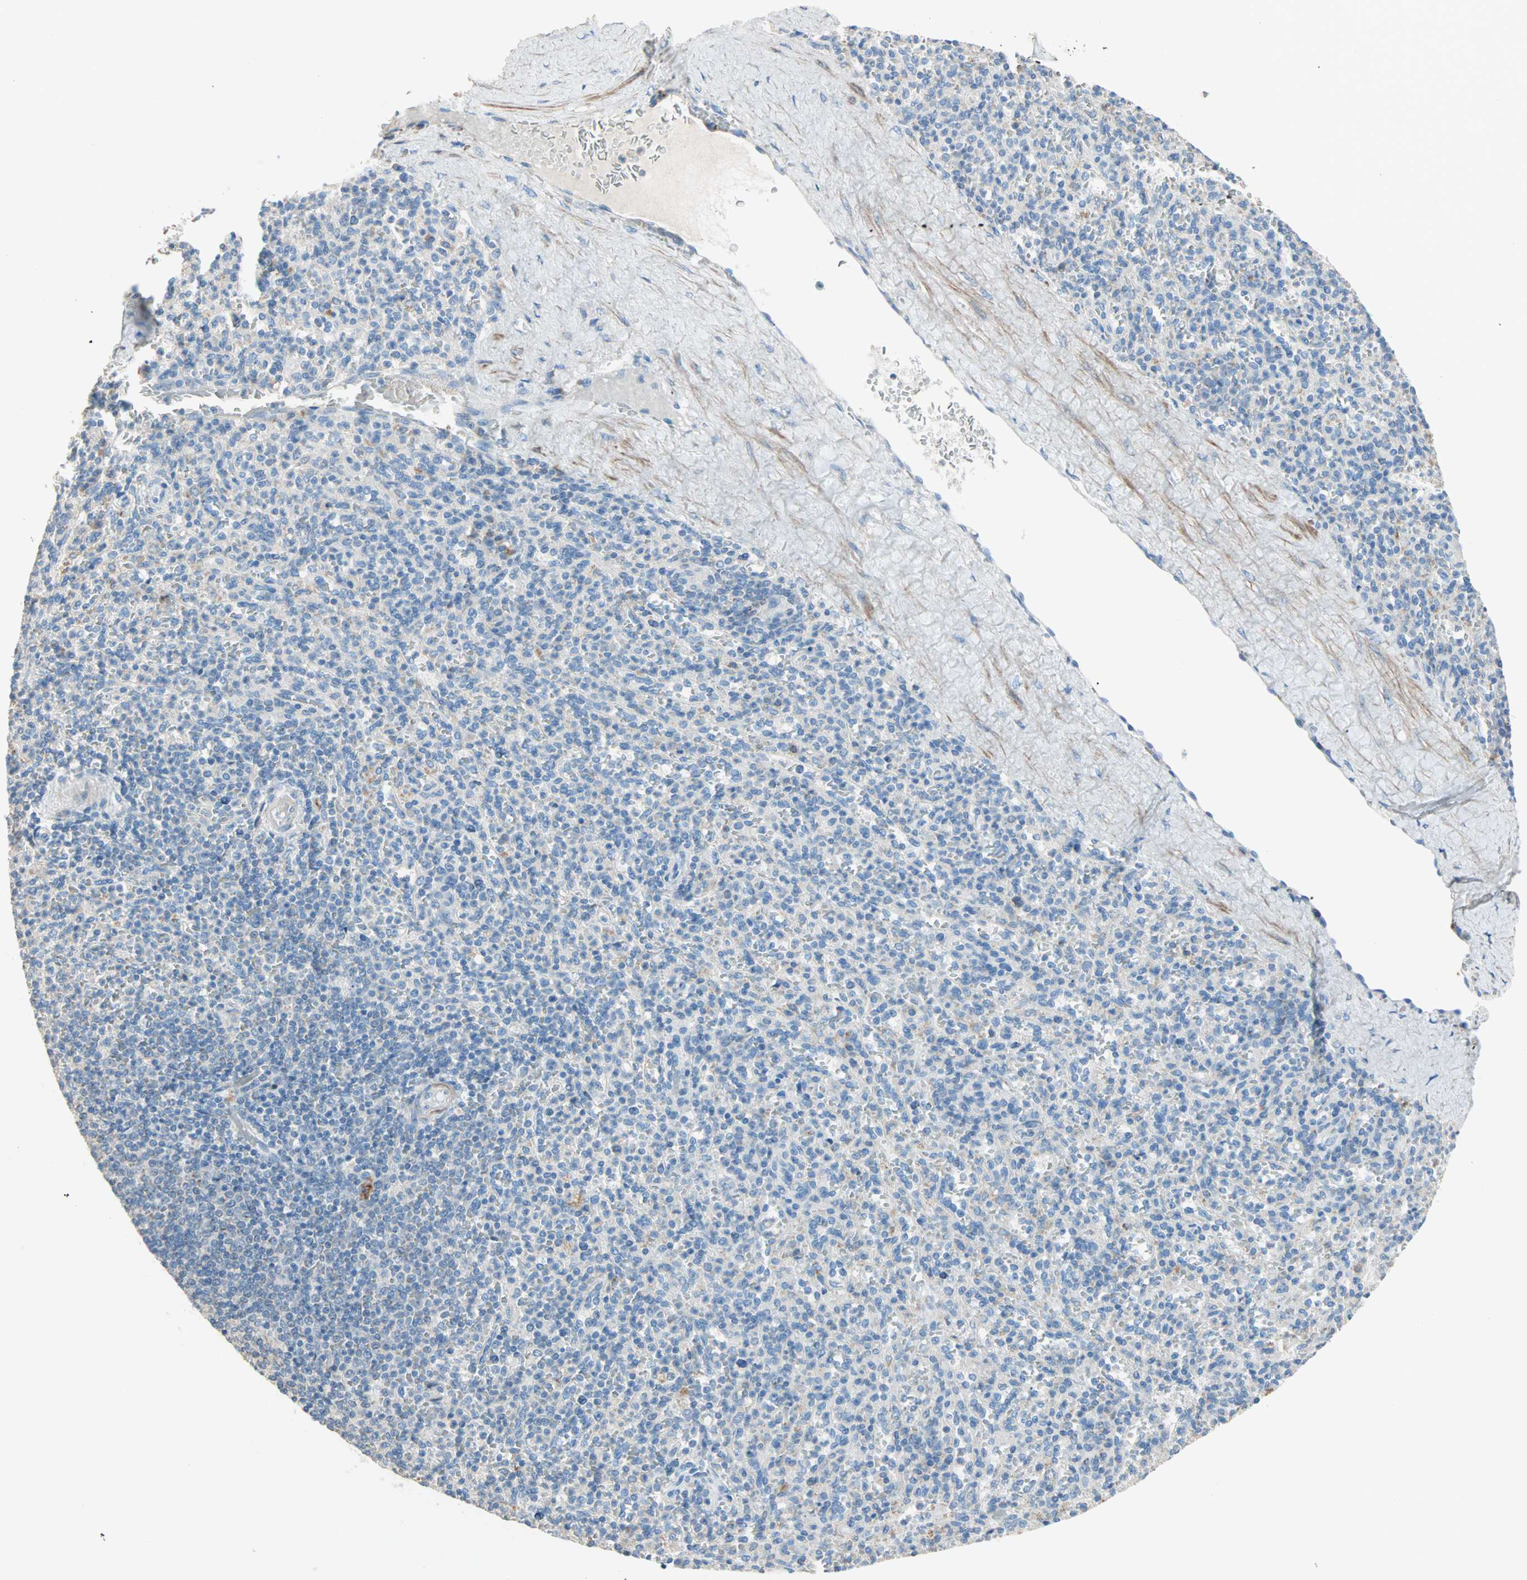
{"staining": {"intensity": "negative", "quantity": "none", "location": "none"}, "tissue": "spleen", "cell_type": "Cells in red pulp", "image_type": "normal", "snomed": [{"axis": "morphology", "description": "Normal tissue, NOS"}, {"axis": "topography", "description": "Spleen"}], "caption": "This photomicrograph is of benign spleen stained with immunohistochemistry (IHC) to label a protein in brown with the nuclei are counter-stained blue. There is no expression in cells in red pulp. The staining is performed using DAB (3,3'-diaminobenzidine) brown chromogen with nuclei counter-stained in using hematoxylin.", "gene": "ACVRL1", "patient": {"sex": "male", "age": 36}}